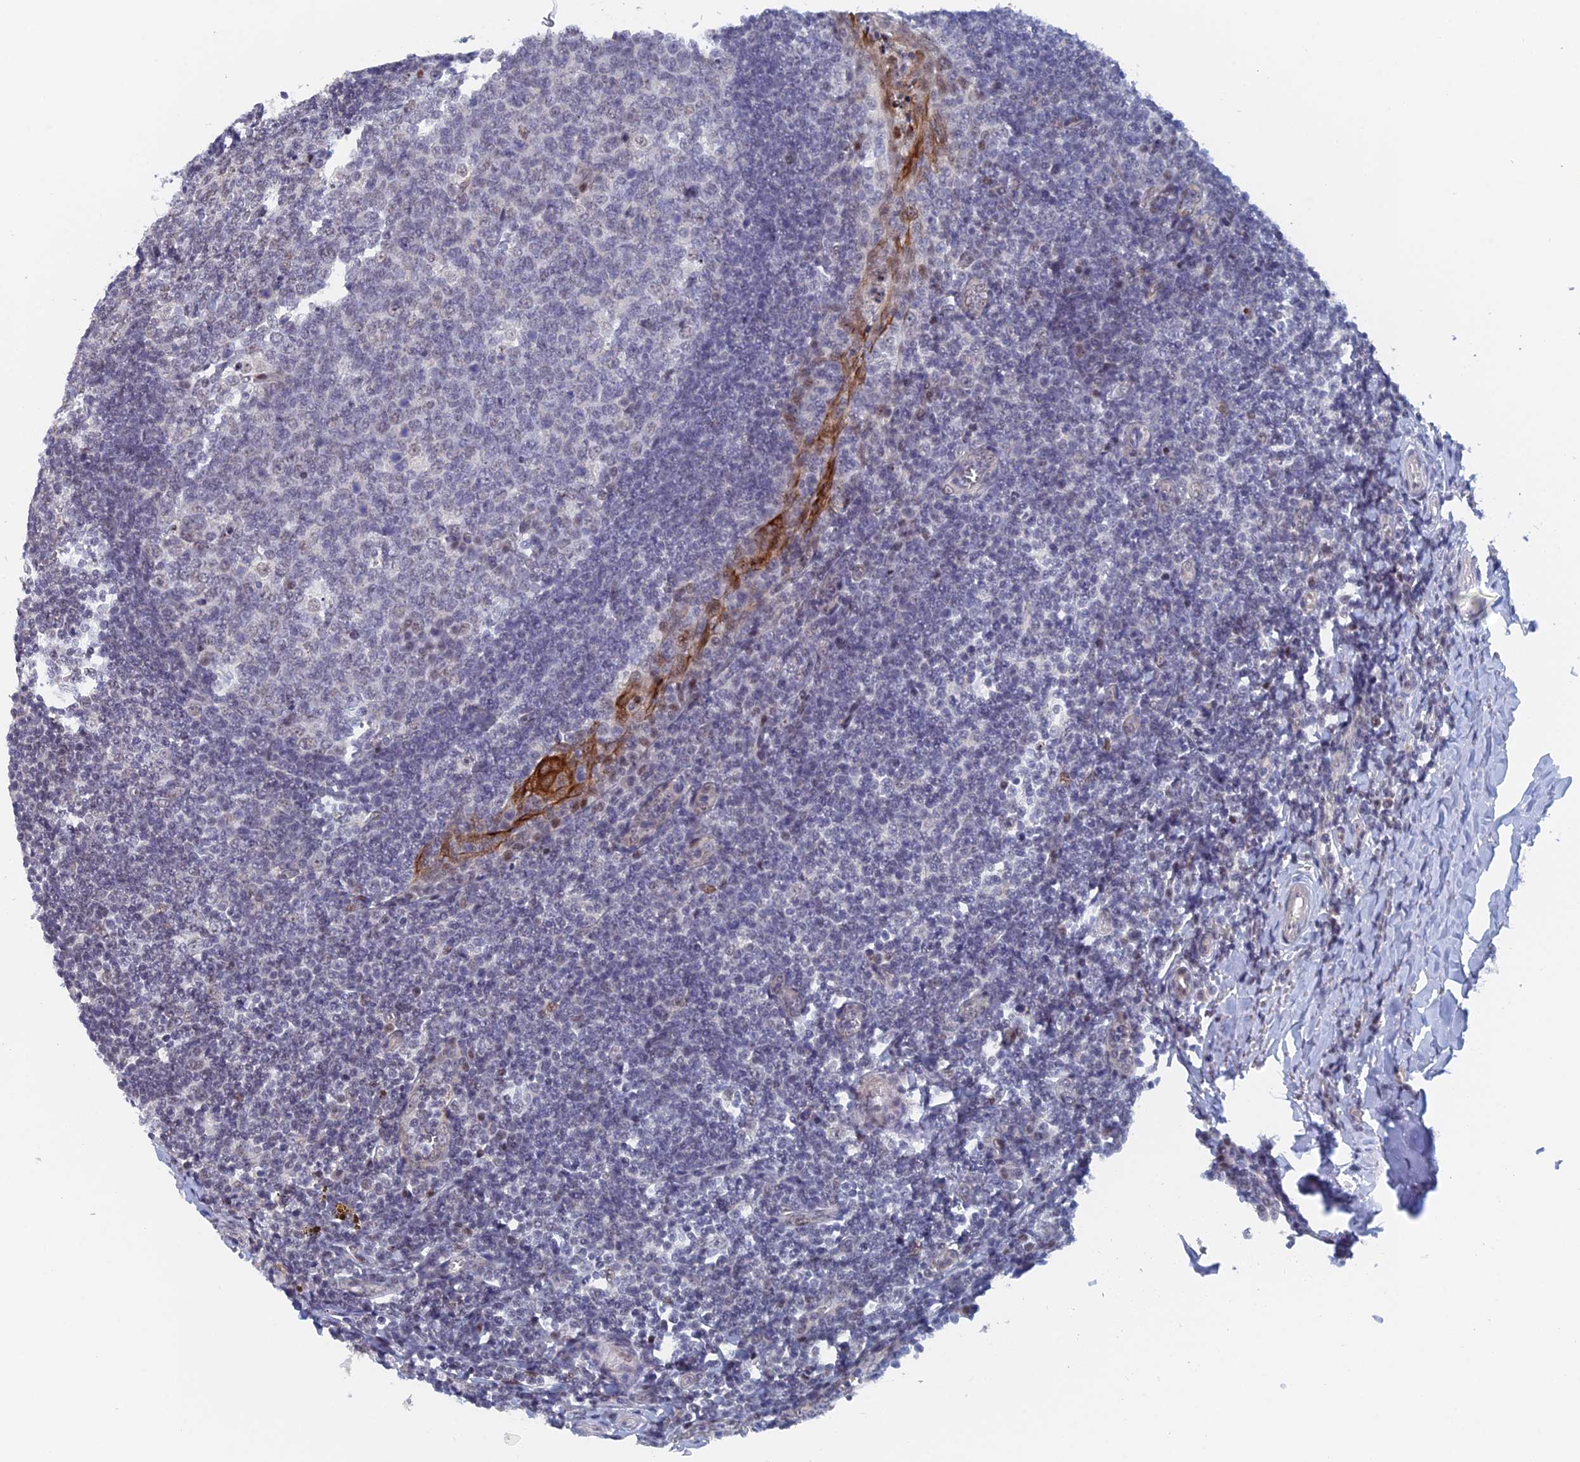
{"staining": {"intensity": "negative", "quantity": "none", "location": "none"}, "tissue": "tonsil", "cell_type": "Germinal center cells", "image_type": "normal", "snomed": [{"axis": "morphology", "description": "Normal tissue, NOS"}, {"axis": "topography", "description": "Tonsil"}], "caption": "Human tonsil stained for a protein using immunohistochemistry (IHC) demonstrates no positivity in germinal center cells.", "gene": "GMNC", "patient": {"sex": "male", "age": 27}}